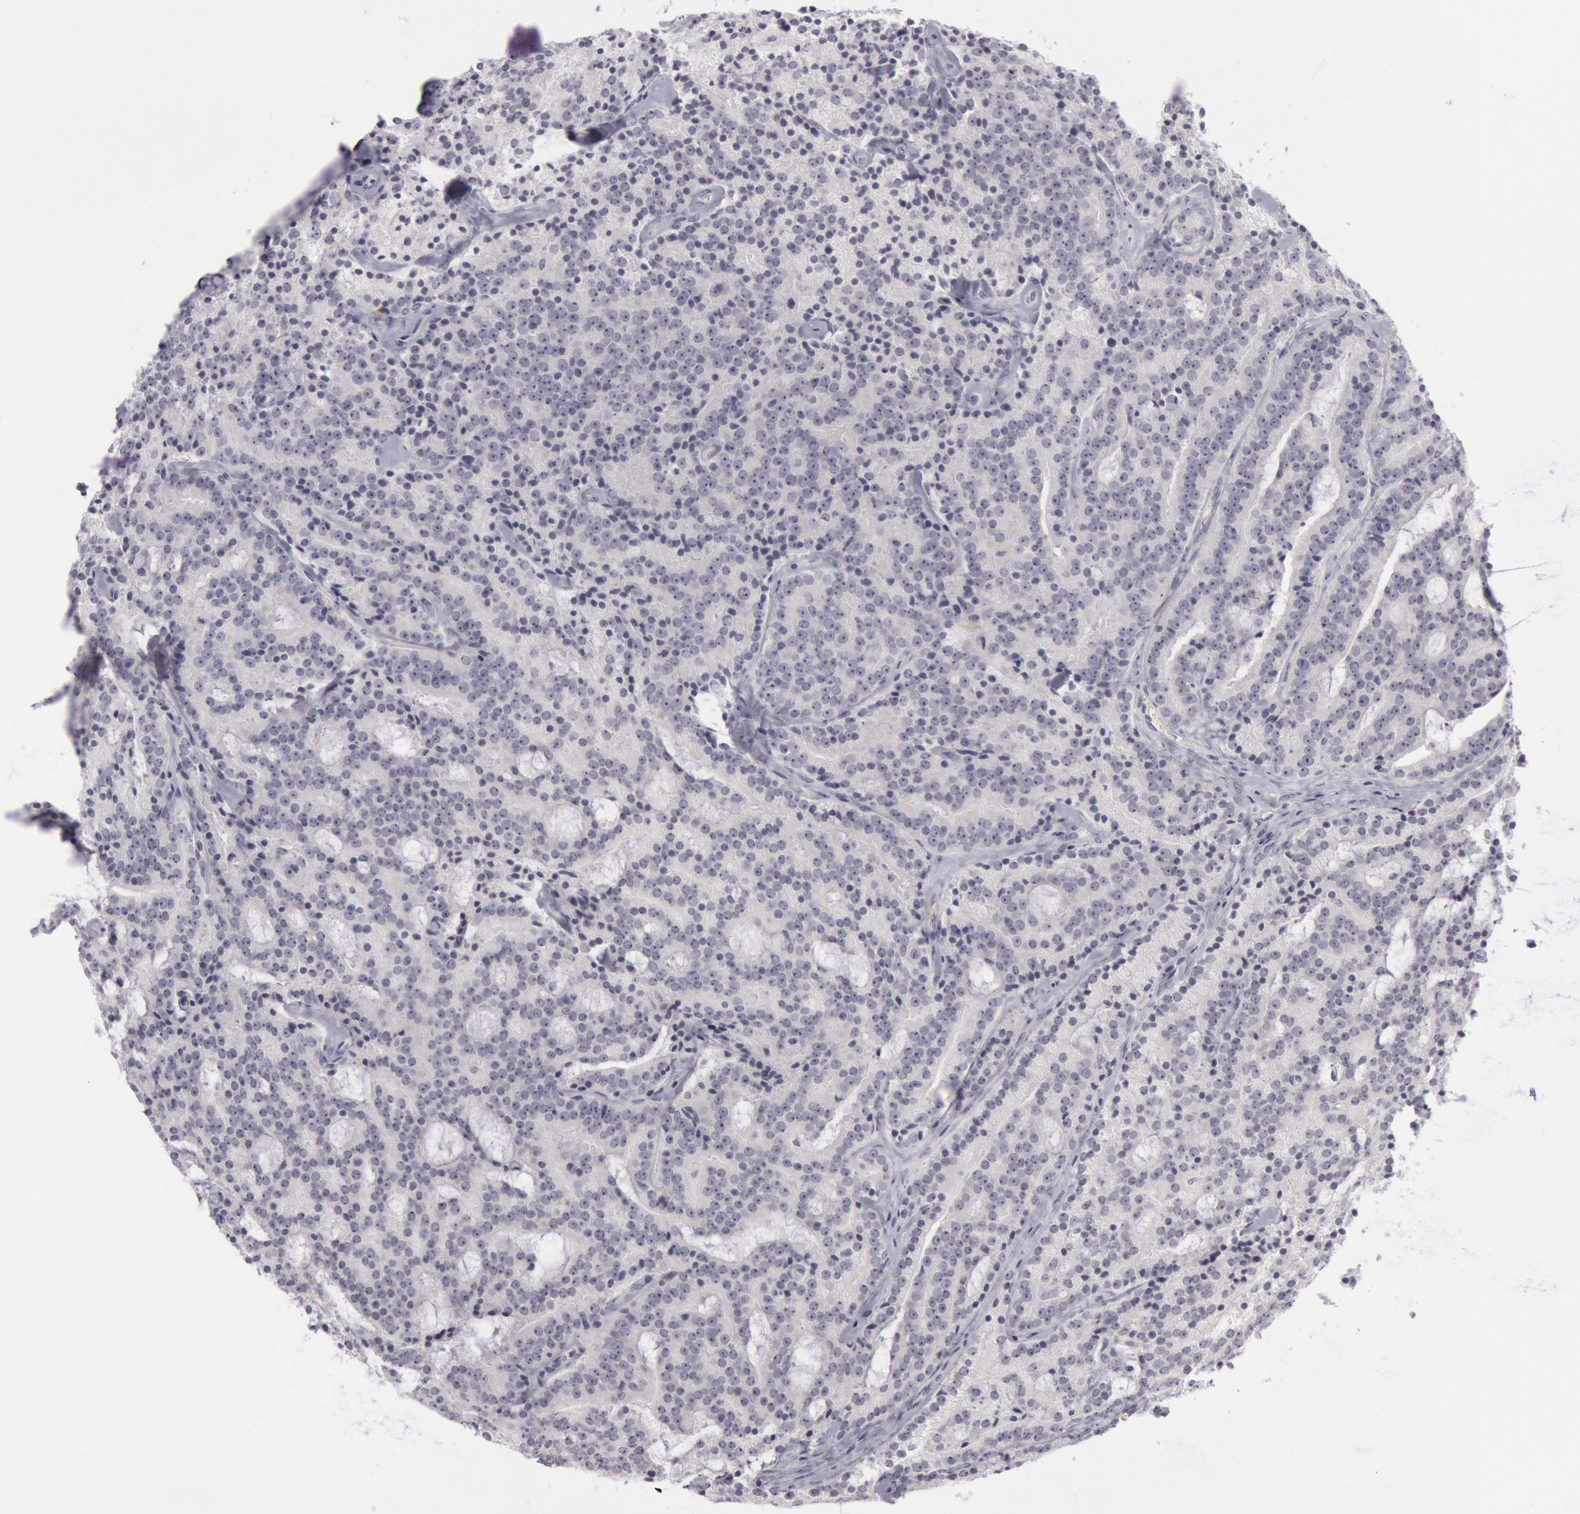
{"staining": {"intensity": "negative", "quantity": "none", "location": "none"}, "tissue": "prostate cancer", "cell_type": "Tumor cells", "image_type": "cancer", "snomed": [{"axis": "morphology", "description": "Adenocarcinoma, Medium grade"}, {"axis": "topography", "description": "Prostate"}], "caption": "Tumor cells show no significant protein positivity in prostate cancer.", "gene": "KRT16", "patient": {"sex": "male", "age": 65}}